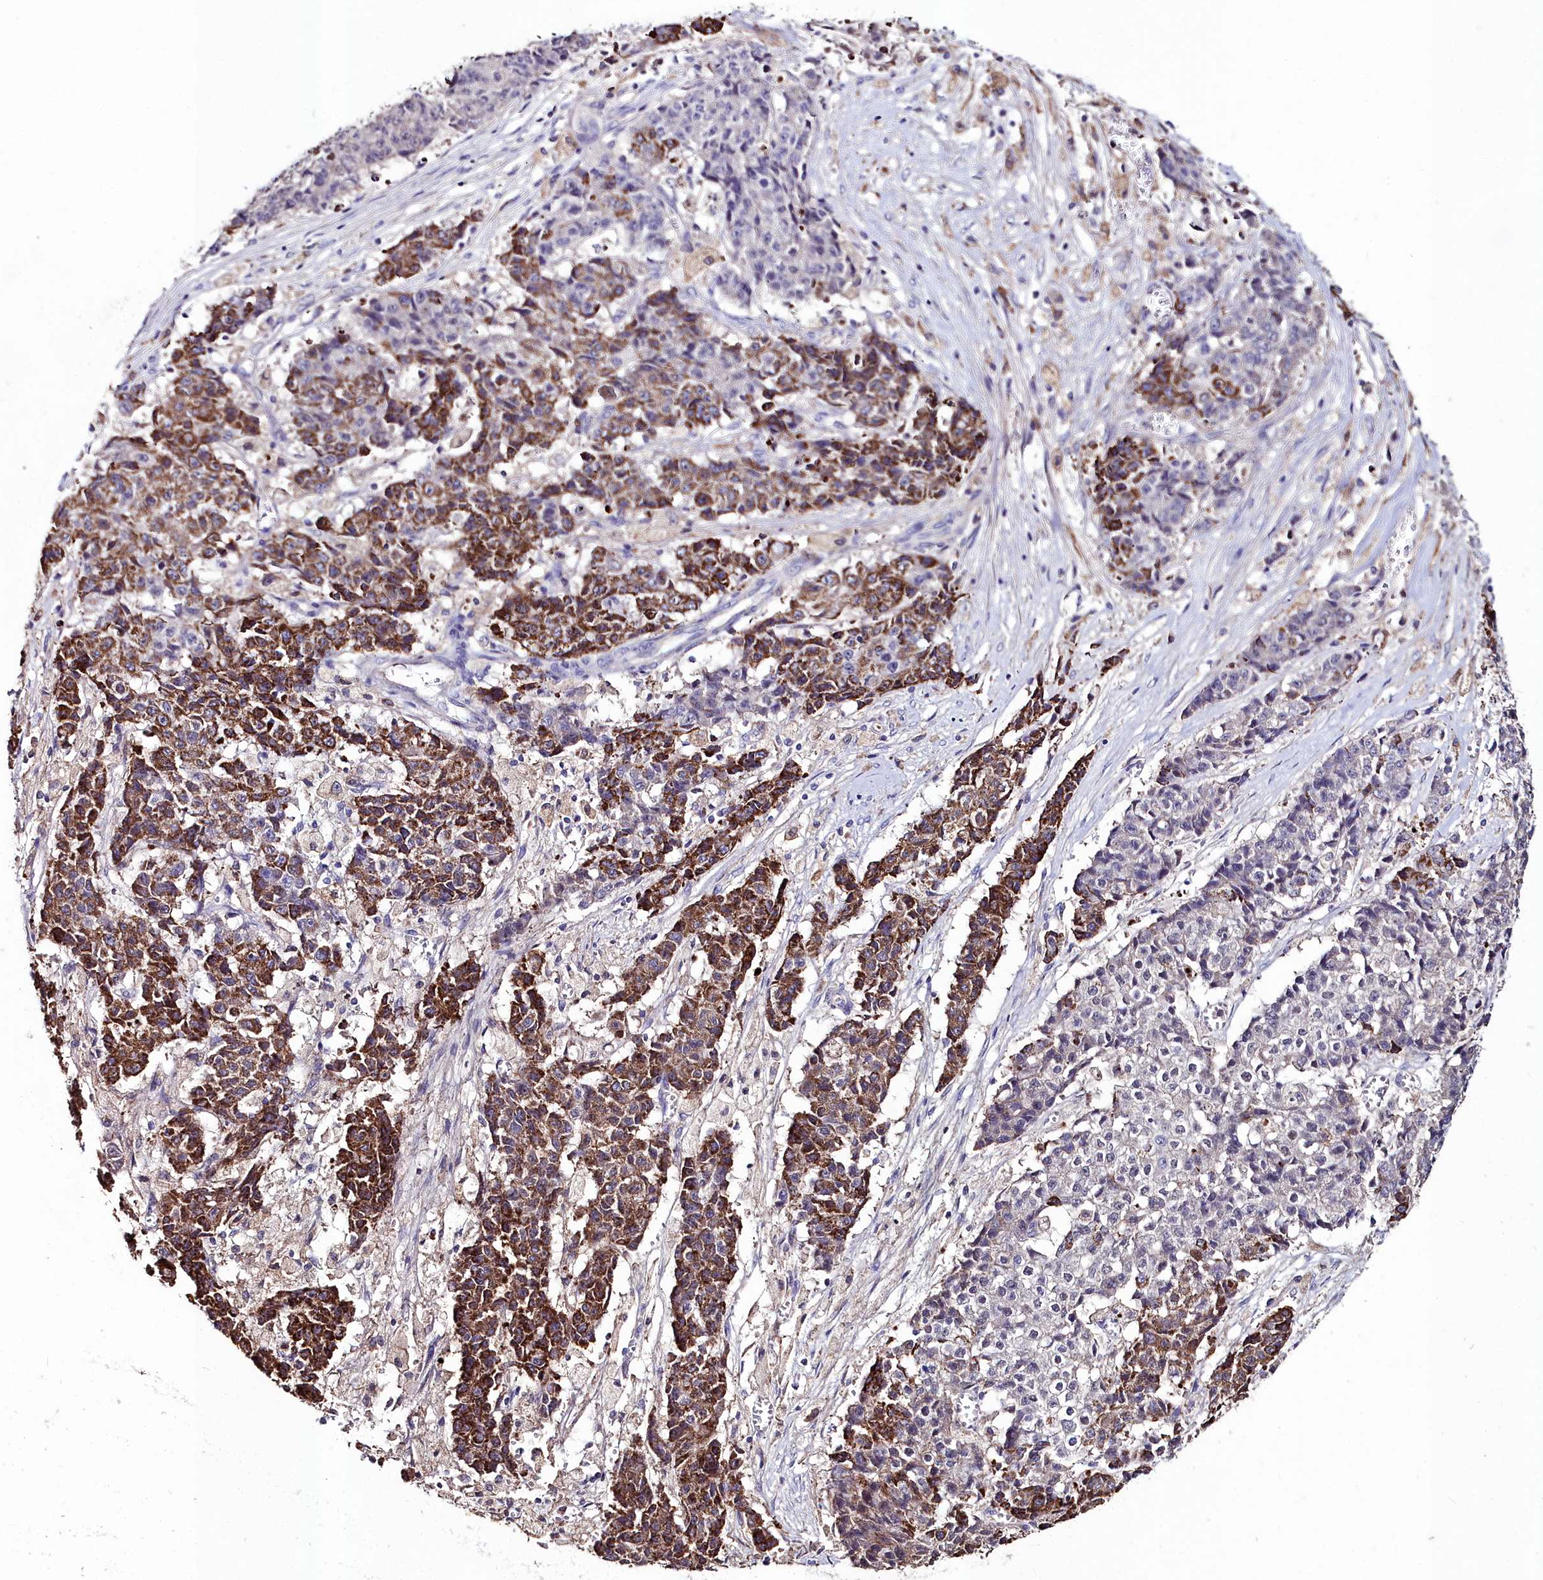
{"staining": {"intensity": "strong", "quantity": "25%-75%", "location": "cytoplasmic/membranous"}, "tissue": "ovarian cancer", "cell_type": "Tumor cells", "image_type": "cancer", "snomed": [{"axis": "morphology", "description": "Carcinoma, endometroid"}, {"axis": "topography", "description": "Ovary"}], "caption": "Ovarian cancer stained for a protein (brown) displays strong cytoplasmic/membranous positive staining in about 25%-75% of tumor cells.", "gene": "AMBRA1", "patient": {"sex": "female", "age": 42}}